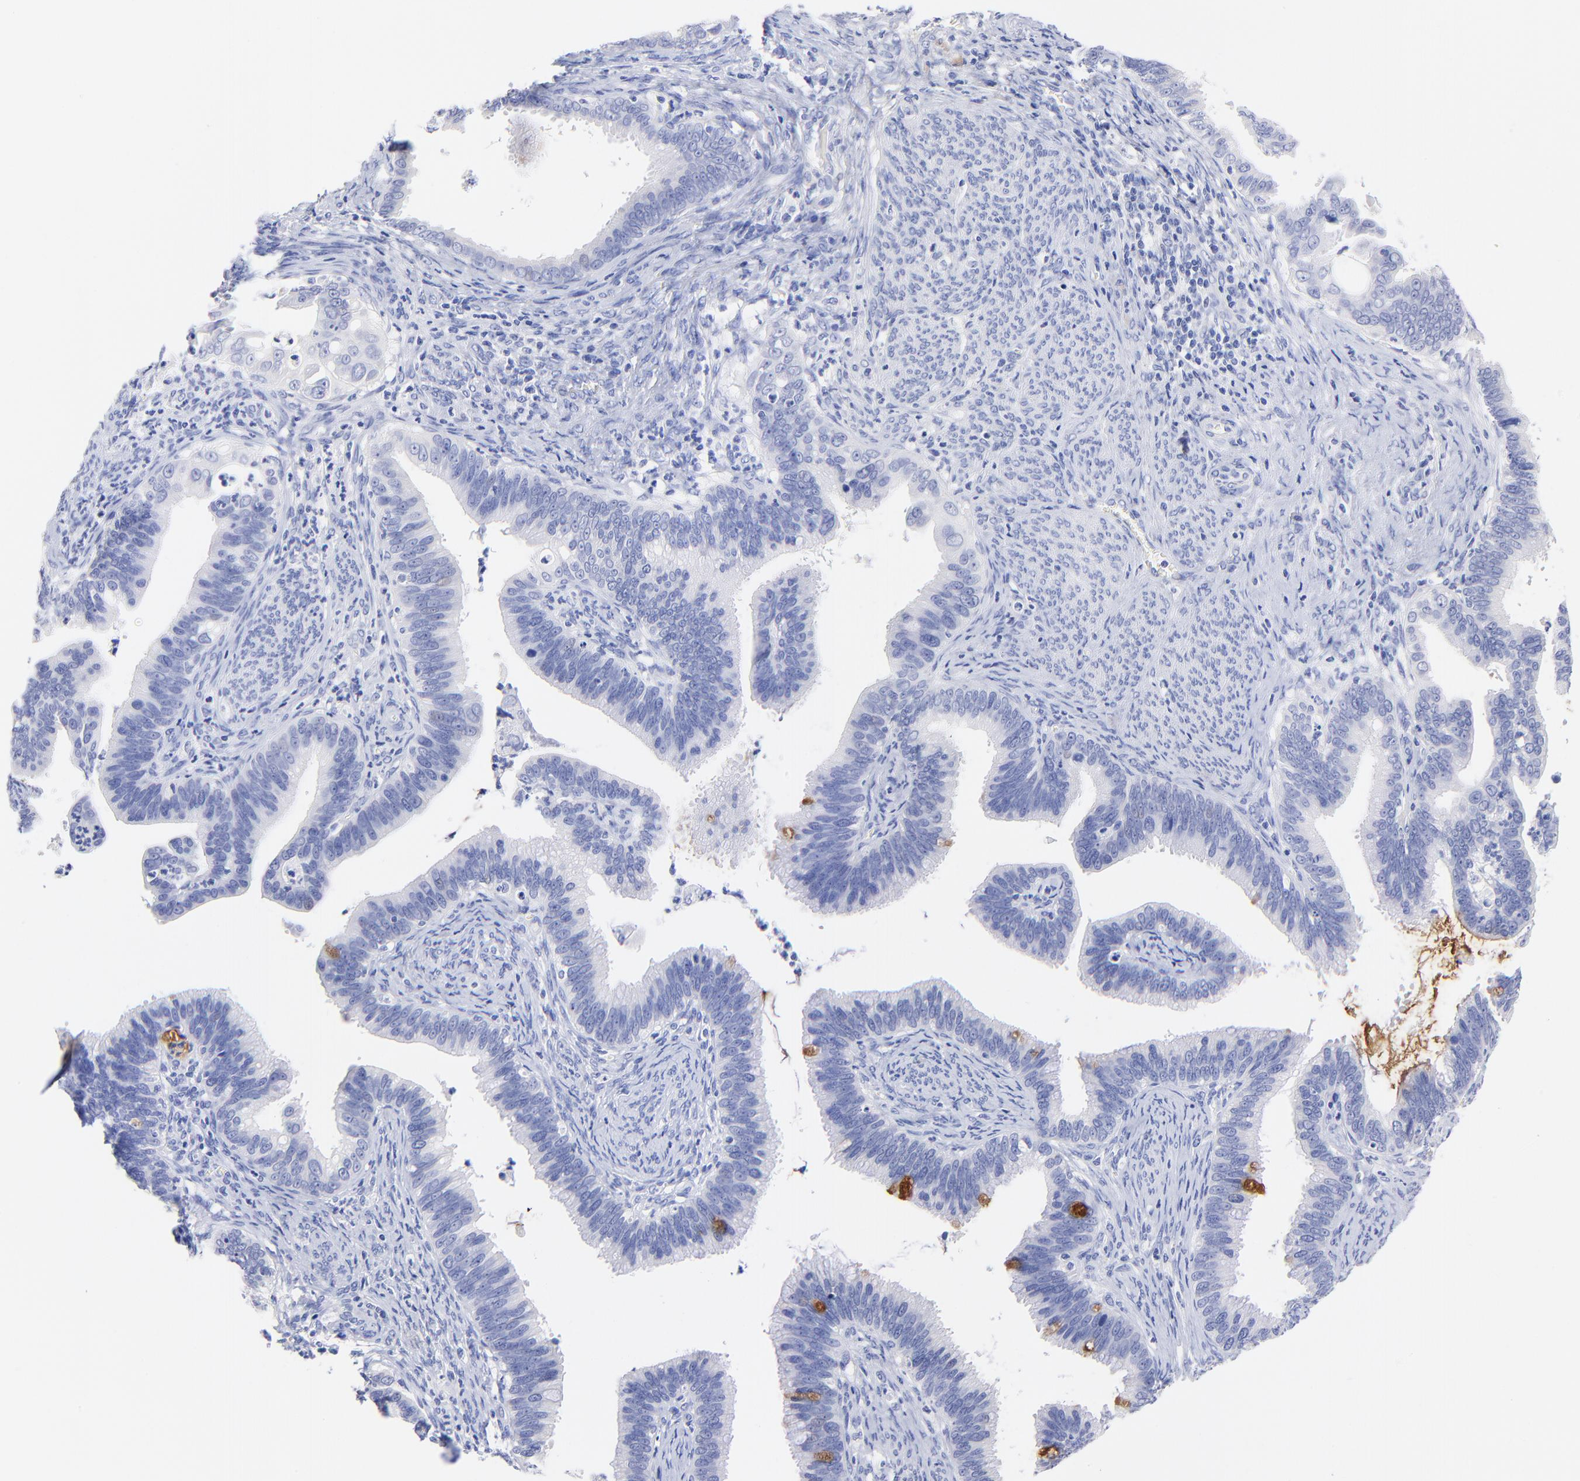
{"staining": {"intensity": "moderate", "quantity": "<25%", "location": "cytoplasmic/membranous"}, "tissue": "cervical cancer", "cell_type": "Tumor cells", "image_type": "cancer", "snomed": [{"axis": "morphology", "description": "Adenocarcinoma, NOS"}, {"axis": "topography", "description": "Cervix"}], "caption": "Protein staining reveals moderate cytoplasmic/membranous positivity in about <25% of tumor cells in cervical adenocarcinoma.", "gene": "RAB3A", "patient": {"sex": "female", "age": 47}}